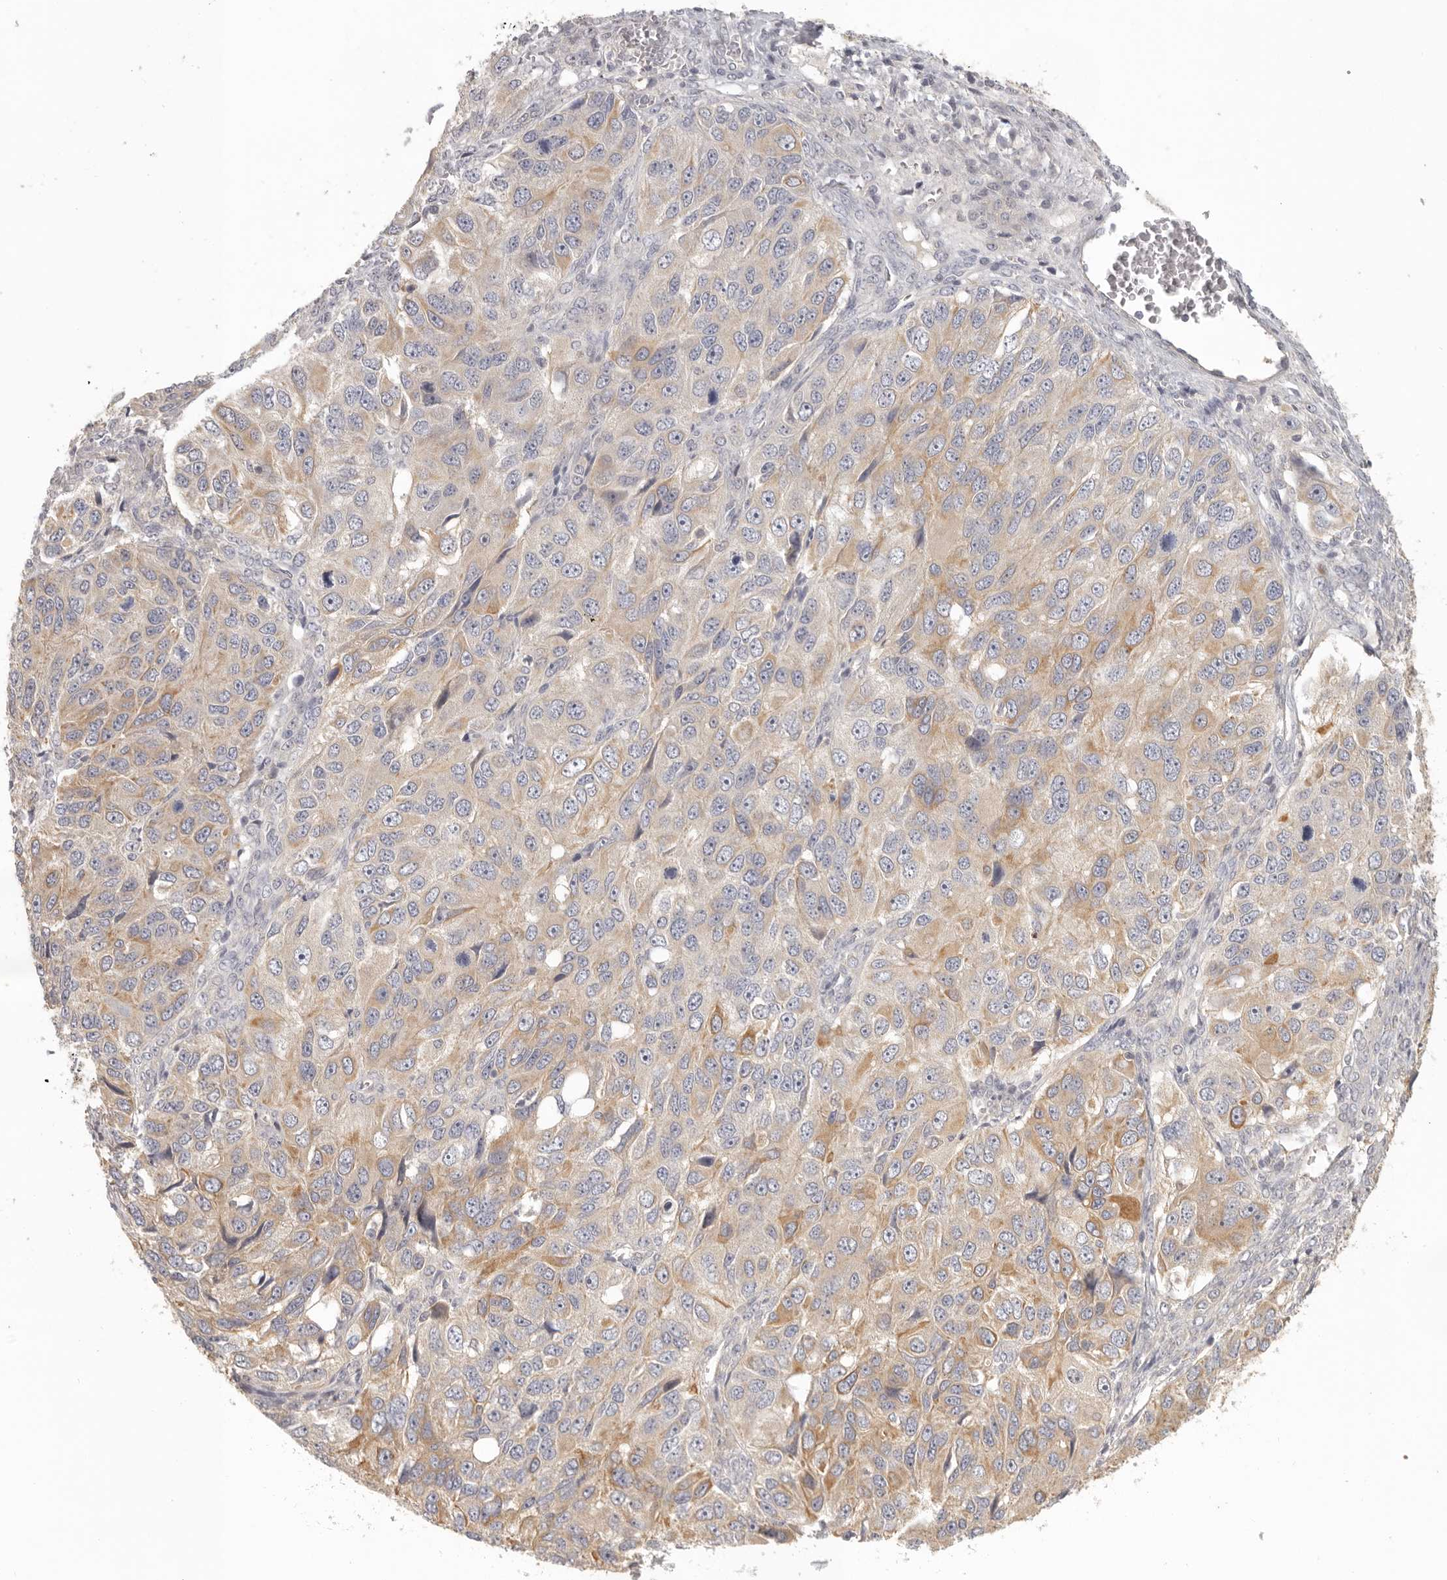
{"staining": {"intensity": "moderate", "quantity": "25%-75%", "location": "cytoplasmic/membranous"}, "tissue": "ovarian cancer", "cell_type": "Tumor cells", "image_type": "cancer", "snomed": [{"axis": "morphology", "description": "Carcinoma, endometroid"}, {"axis": "topography", "description": "Ovary"}], "caption": "Ovarian cancer stained with a protein marker demonstrates moderate staining in tumor cells.", "gene": "AHDC1", "patient": {"sex": "female", "age": 51}}